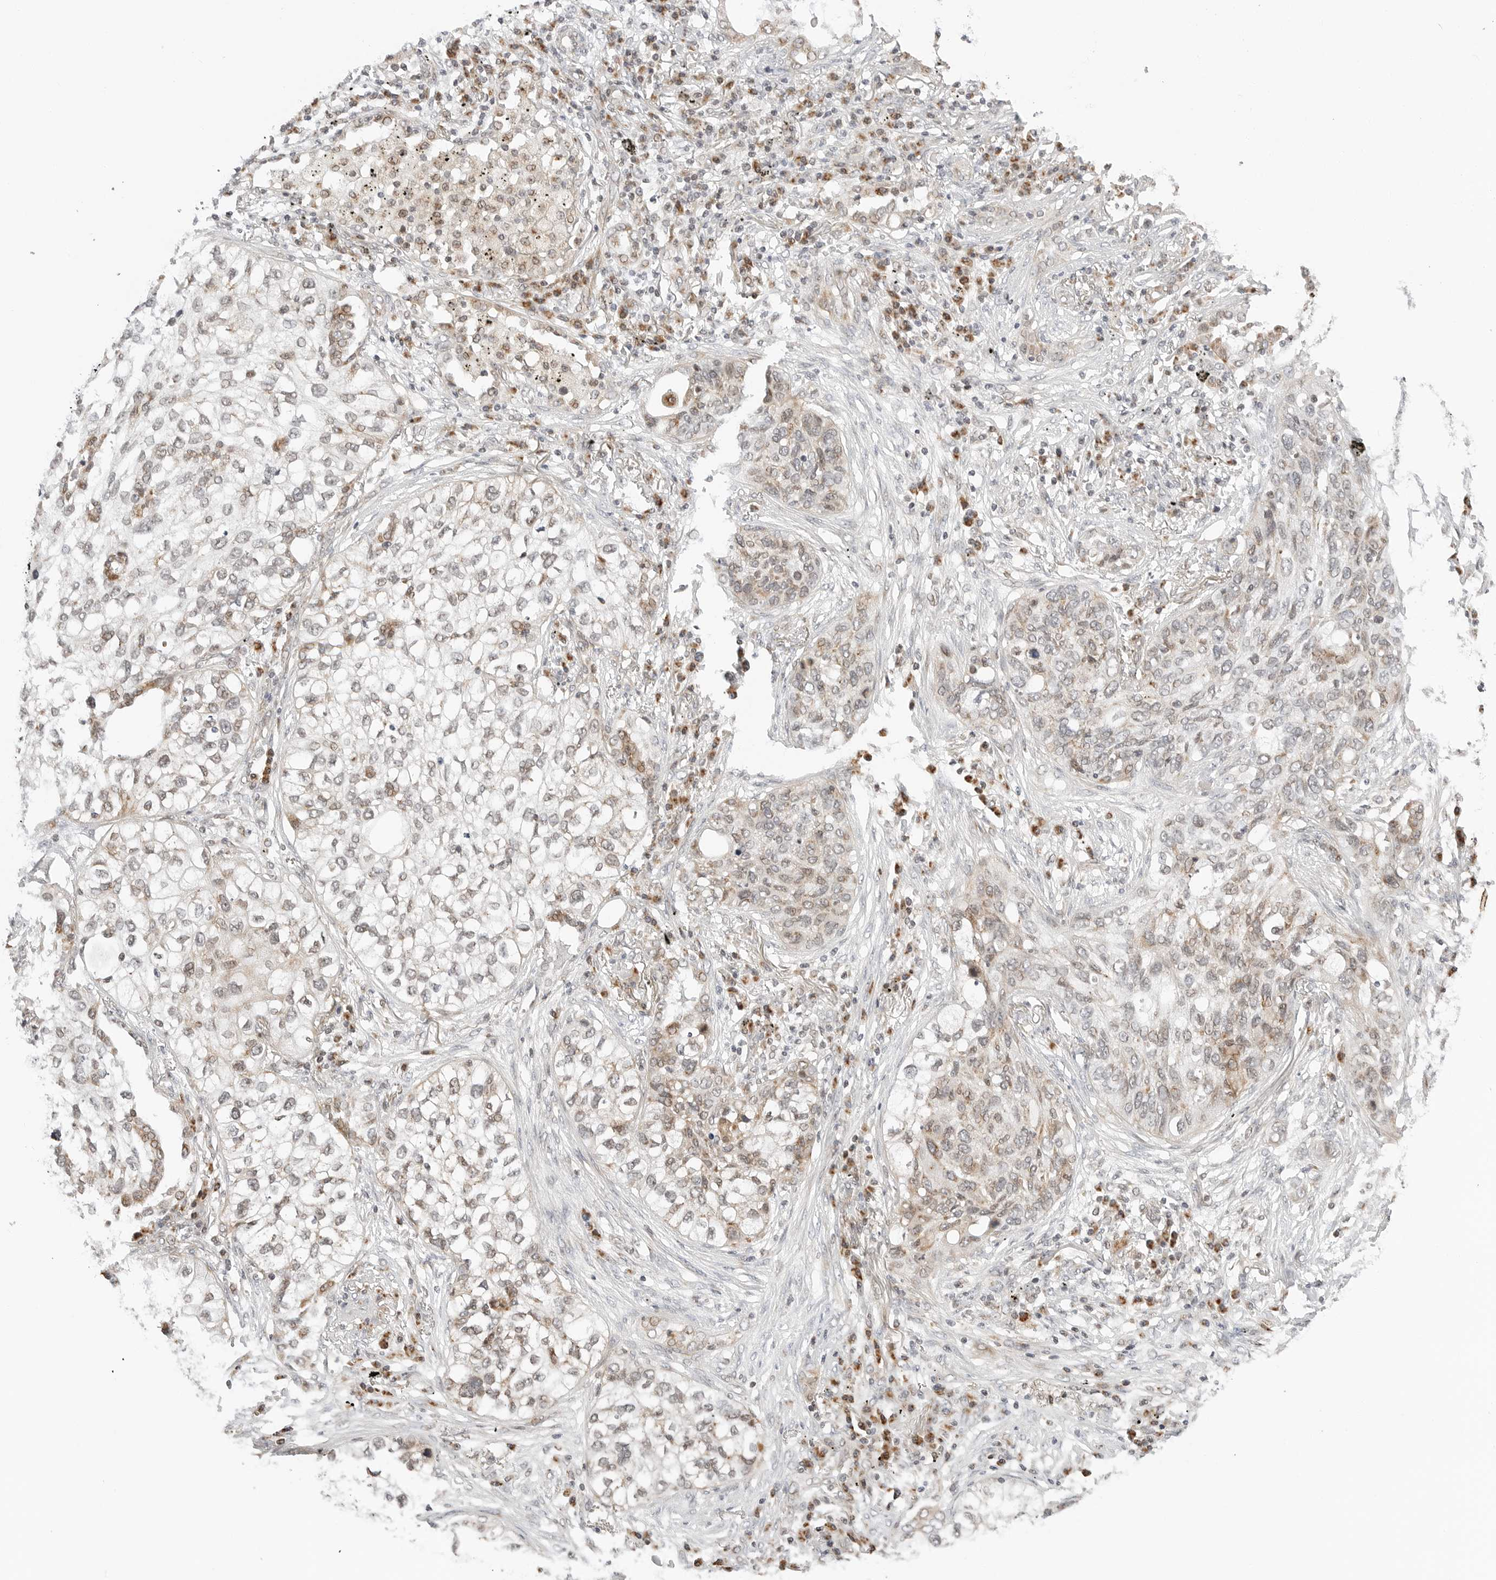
{"staining": {"intensity": "weak", "quantity": "25%-75%", "location": "cytoplasmic/membranous"}, "tissue": "lung cancer", "cell_type": "Tumor cells", "image_type": "cancer", "snomed": [{"axis": "morphology", "description": "Squamous cell carcinoma, NOS"}, {"axis": "topography", "description": "Lung"}], "caption": "A low amount of weak cytoplasmic/membranous staining is seen in approximately 25%-75% of tumor cells in squamous cell carcinoma (lung) tissue. The staining was performed using DAB (3,3'-diaminobenzidine), with brown indicating positive protein expression. Nuclei are stained blue with hematoxylin.", "gene": "DYRK4", "patient": {"sex": "female", "age": 63}}